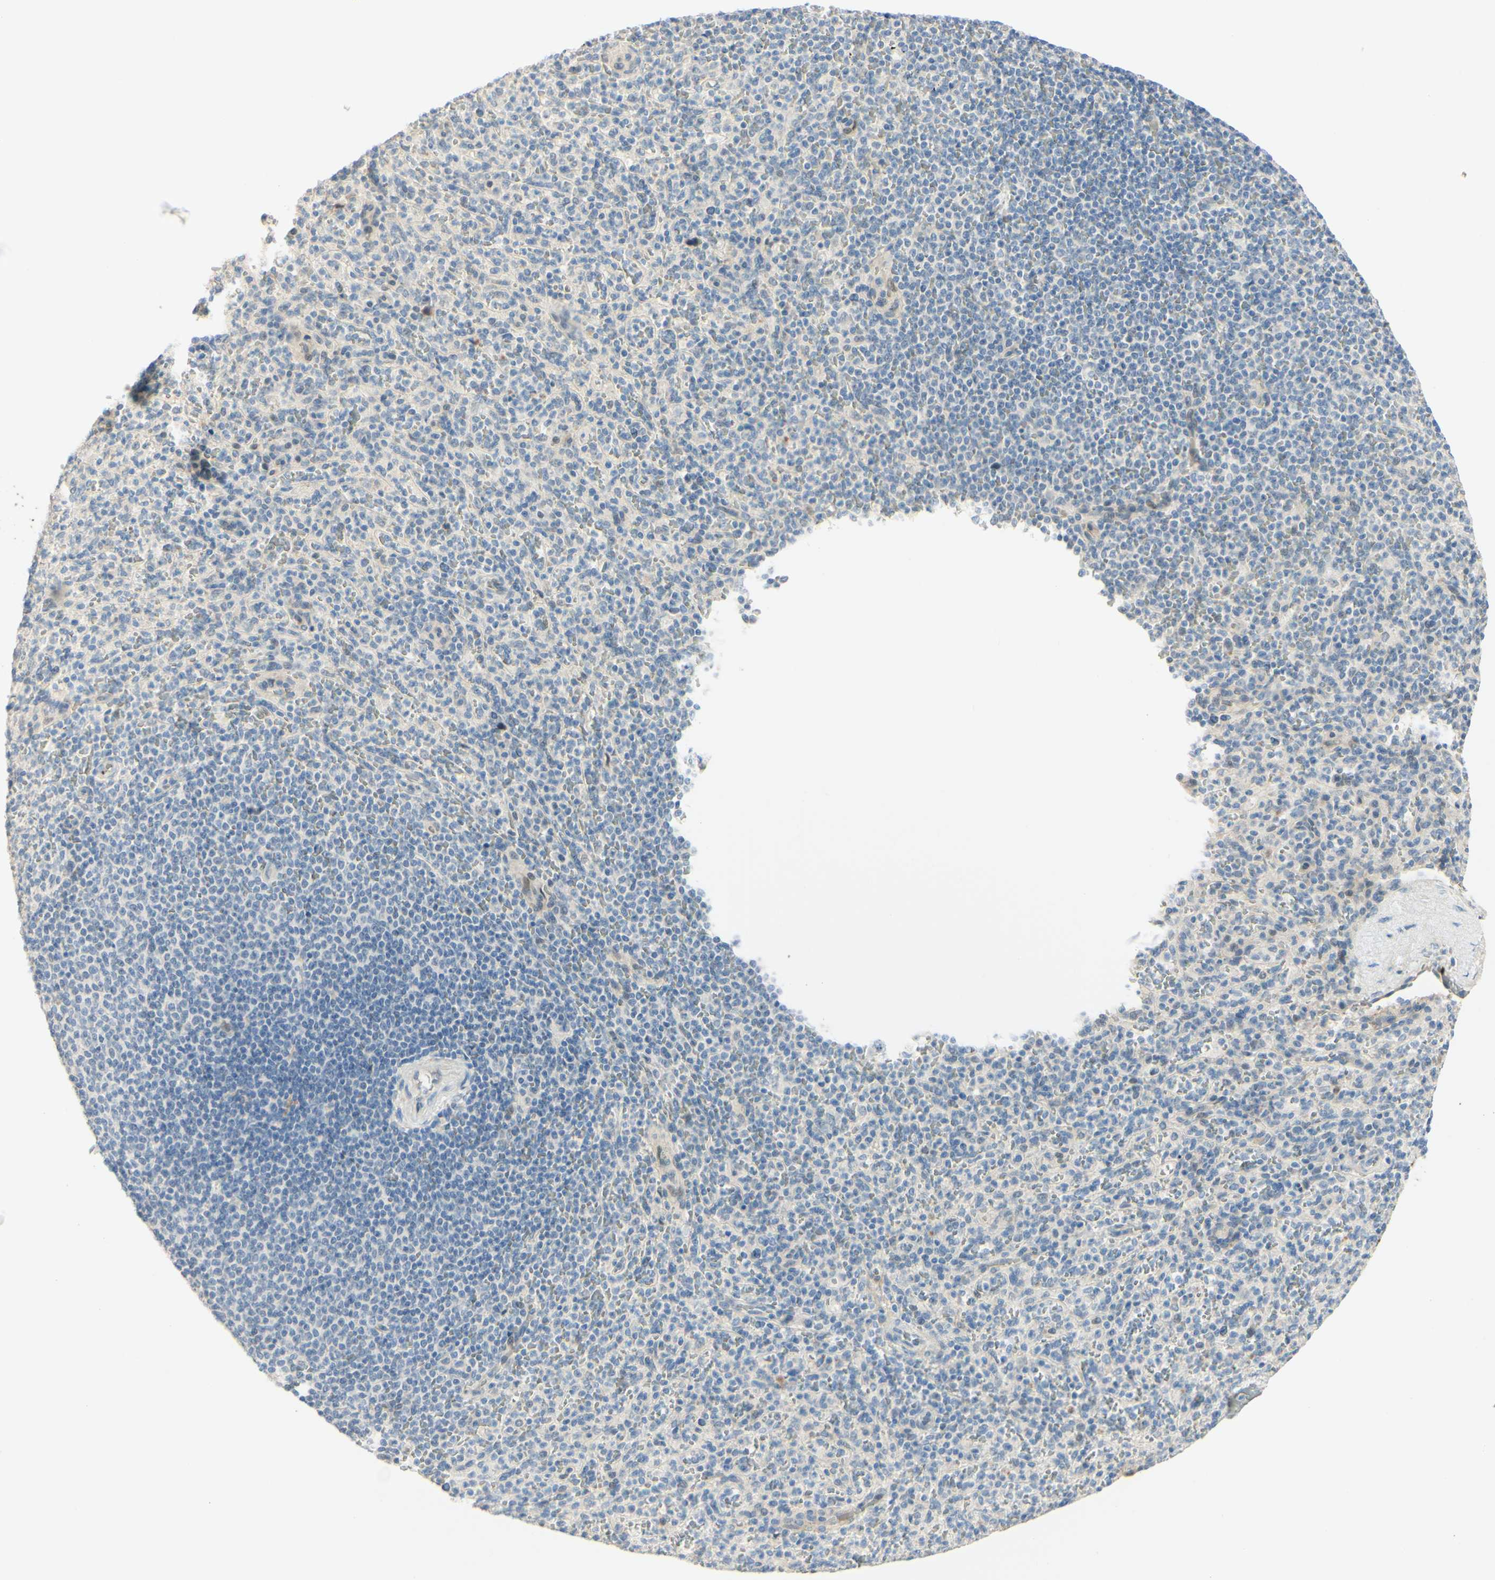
{"staining": {"intensity": "negative", "quantity": "none", "location": "none"}, "tissue": "spleen", "cell_type": "Cells in red pulp", "image_type": "normal", "snomed": [{"axis": "morphology", "description": "Normal tissue, NOS"}, {"axis": "topography", "description": "Spleen"}], "caption": "Protein analysis of unremarkable spleen demonstrates no significant expression in cells in red pulp.", "gene": "ANGPT2", "patient": {"sex": "male", "age": 36}}